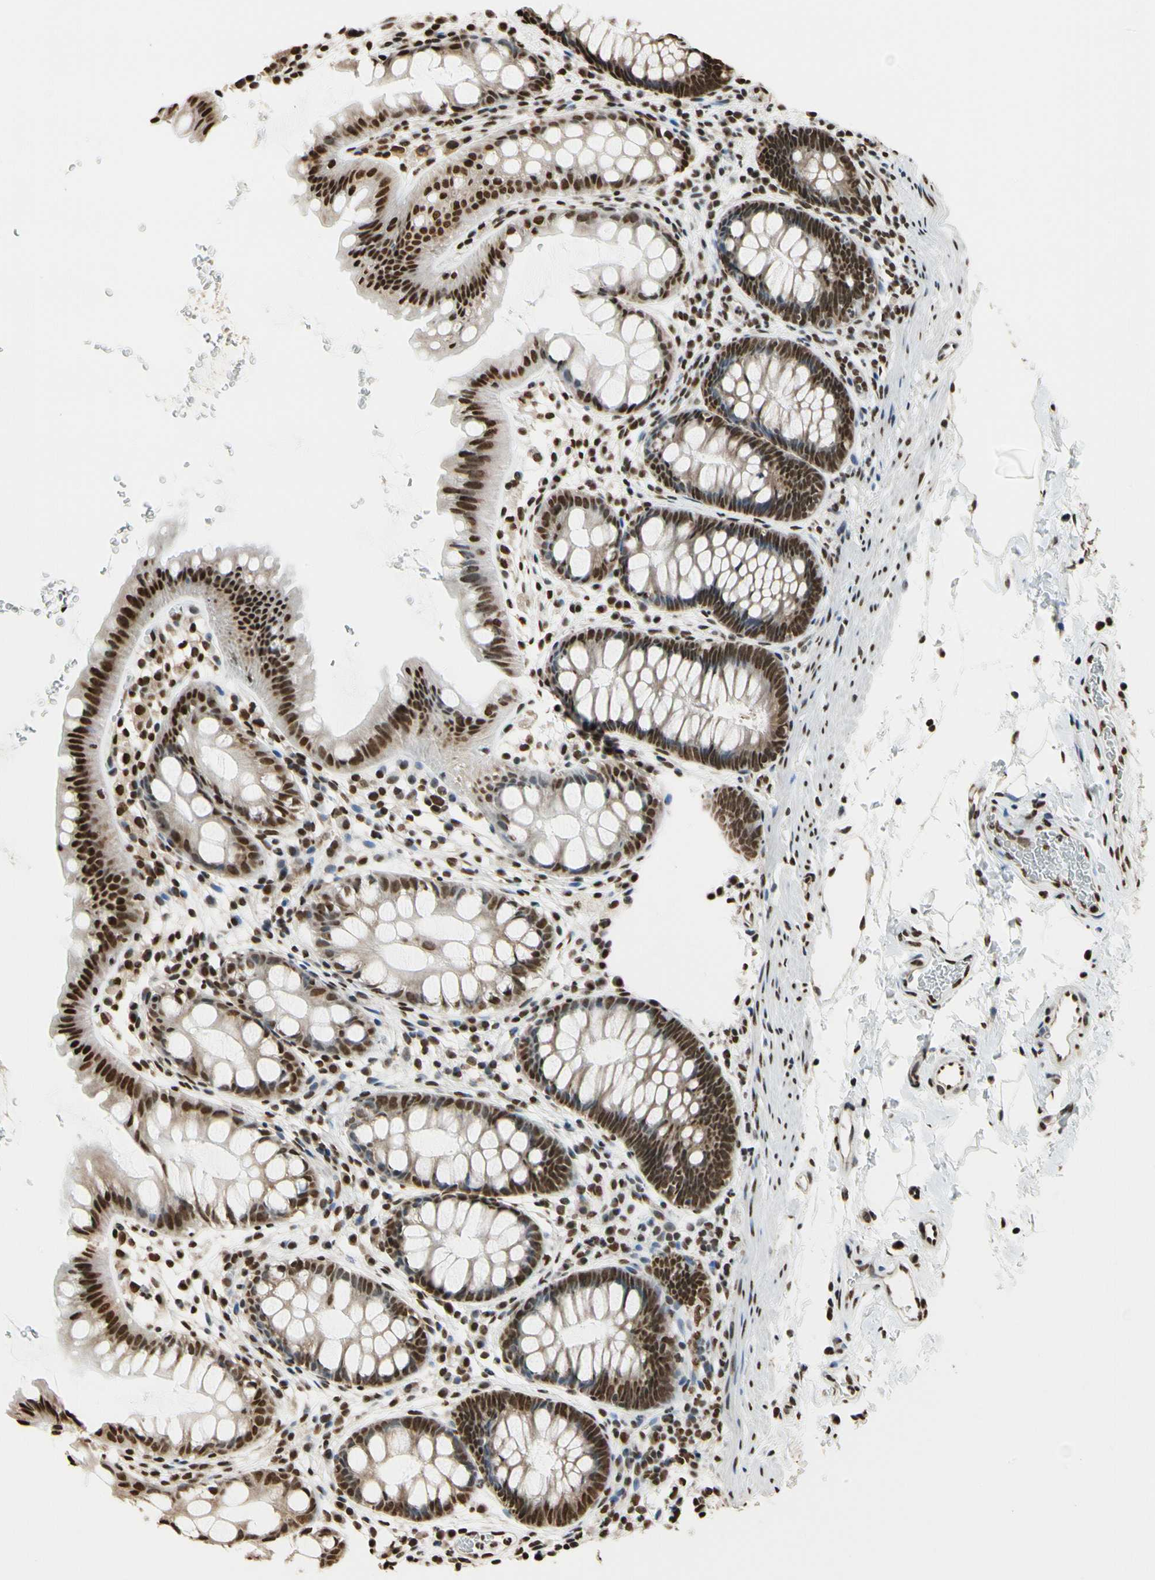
{"staining": {"intensity": "strong", "quantity": ">75%", "location": "cytoplasmic/membranous,nuclear"}, "tissue": "rectum", "cell_type": "Glandular cells", "image_type": "normal", "snomed": [{"axis": "morphology", "description": "Normal tissue, NOS"}, {"axis": "topography", "description": "Rectum"}], "caption": "A brown stain labels strong cytoplasmic/membranous,nuclear positivity of a protein in glandular cells of benign human rectum.", "gene": "HNRNPK", "patient": {"sex": "female", "age": 24}}